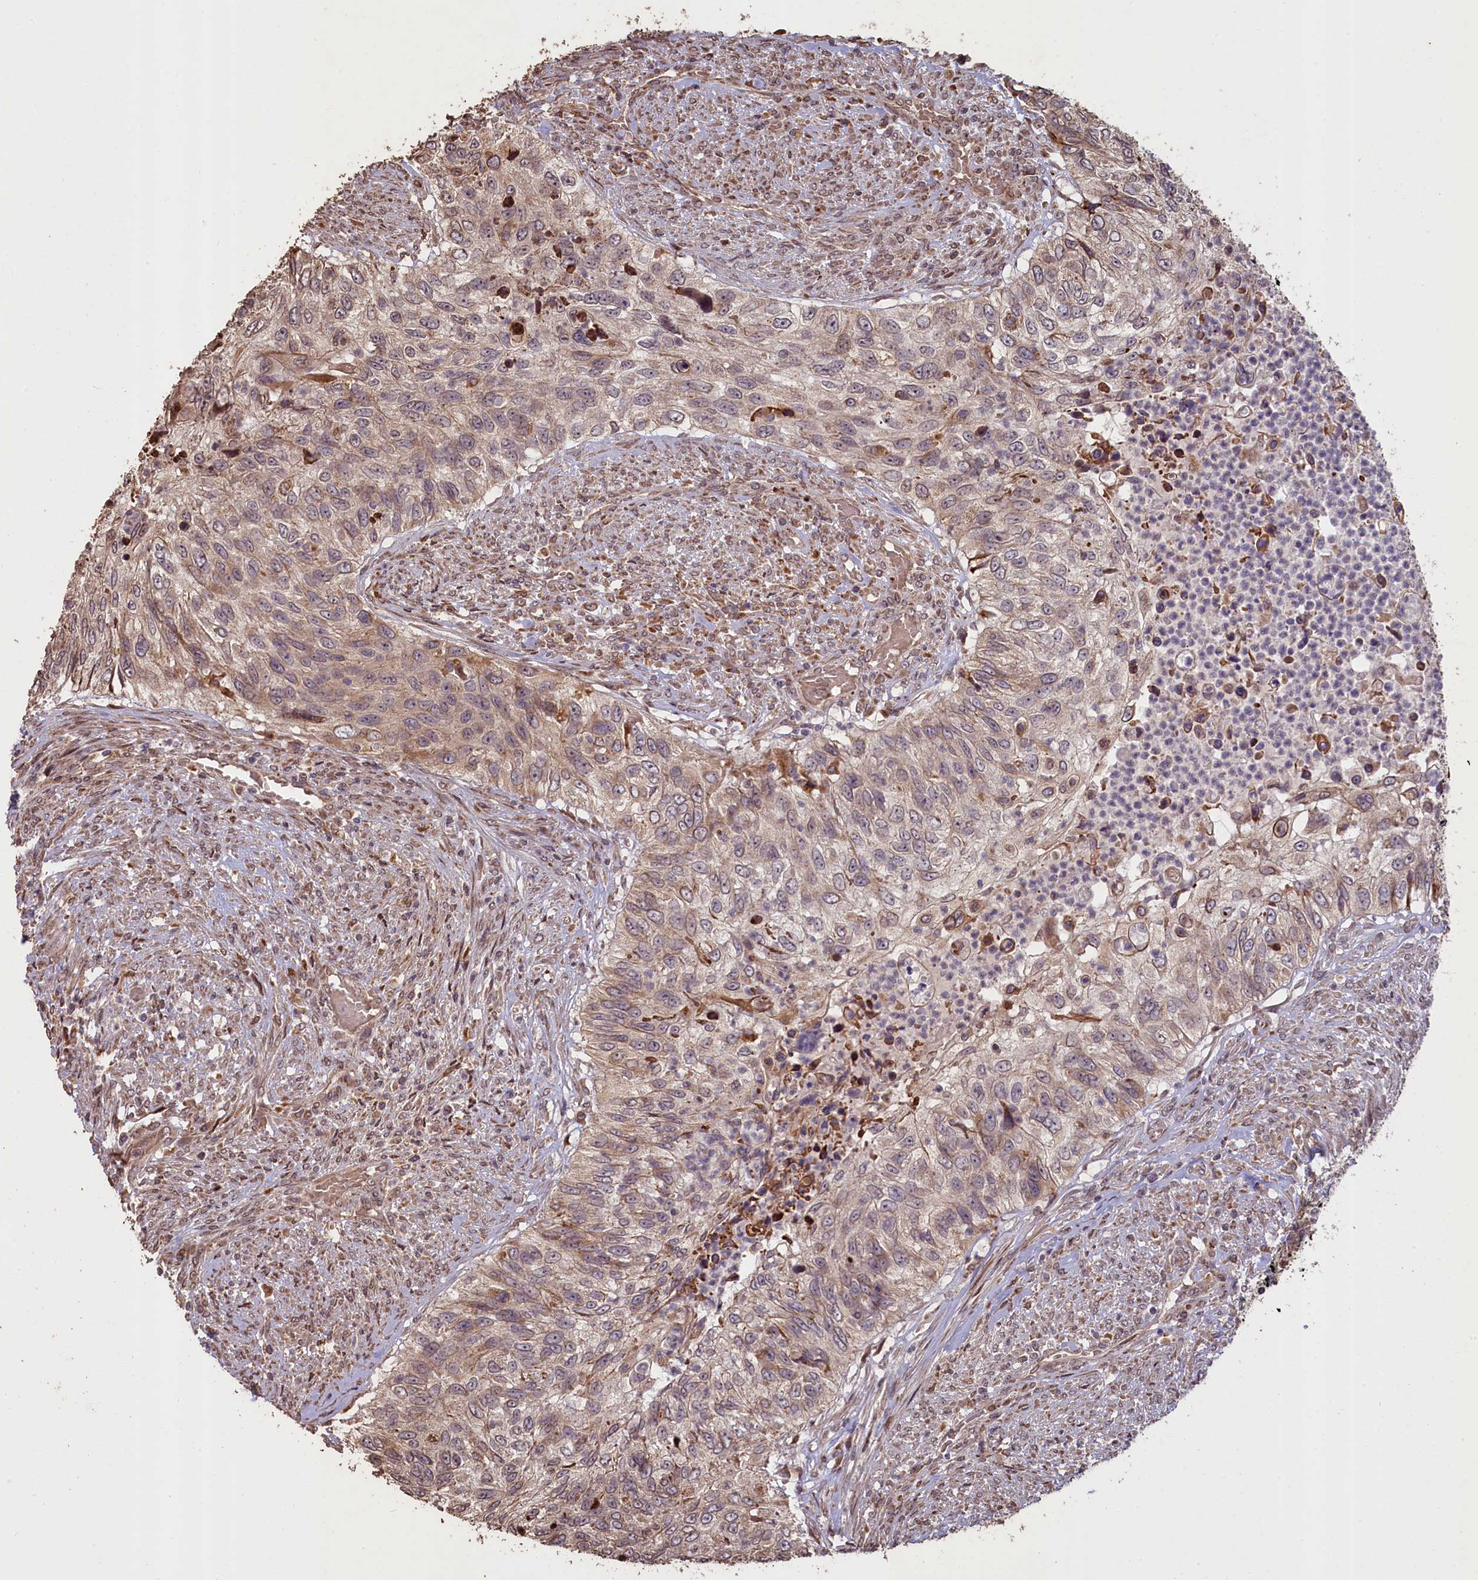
{"staining": {"intensity": "weak", "quantity": ">75%", "location": "cytoplasmic/membranous"}, "tissue": "urothelial cancer", "cell_type": "Tumor cells", "image_type": "cancer", "snomed": [{"axis": "morphology", "description": "Urothelial carcinoma, High grade"}, {"axis": "topography", "description": "Urinary bladder"}], "caption": "IHC (DAB) staining of human high-grade urothelial carcinoma shows weak cytoplasmic/membranous protein positivity in about >75% of tumor cells.", "gene": "SLC38A7", "patient": {"sex": "female", "age": 60}}